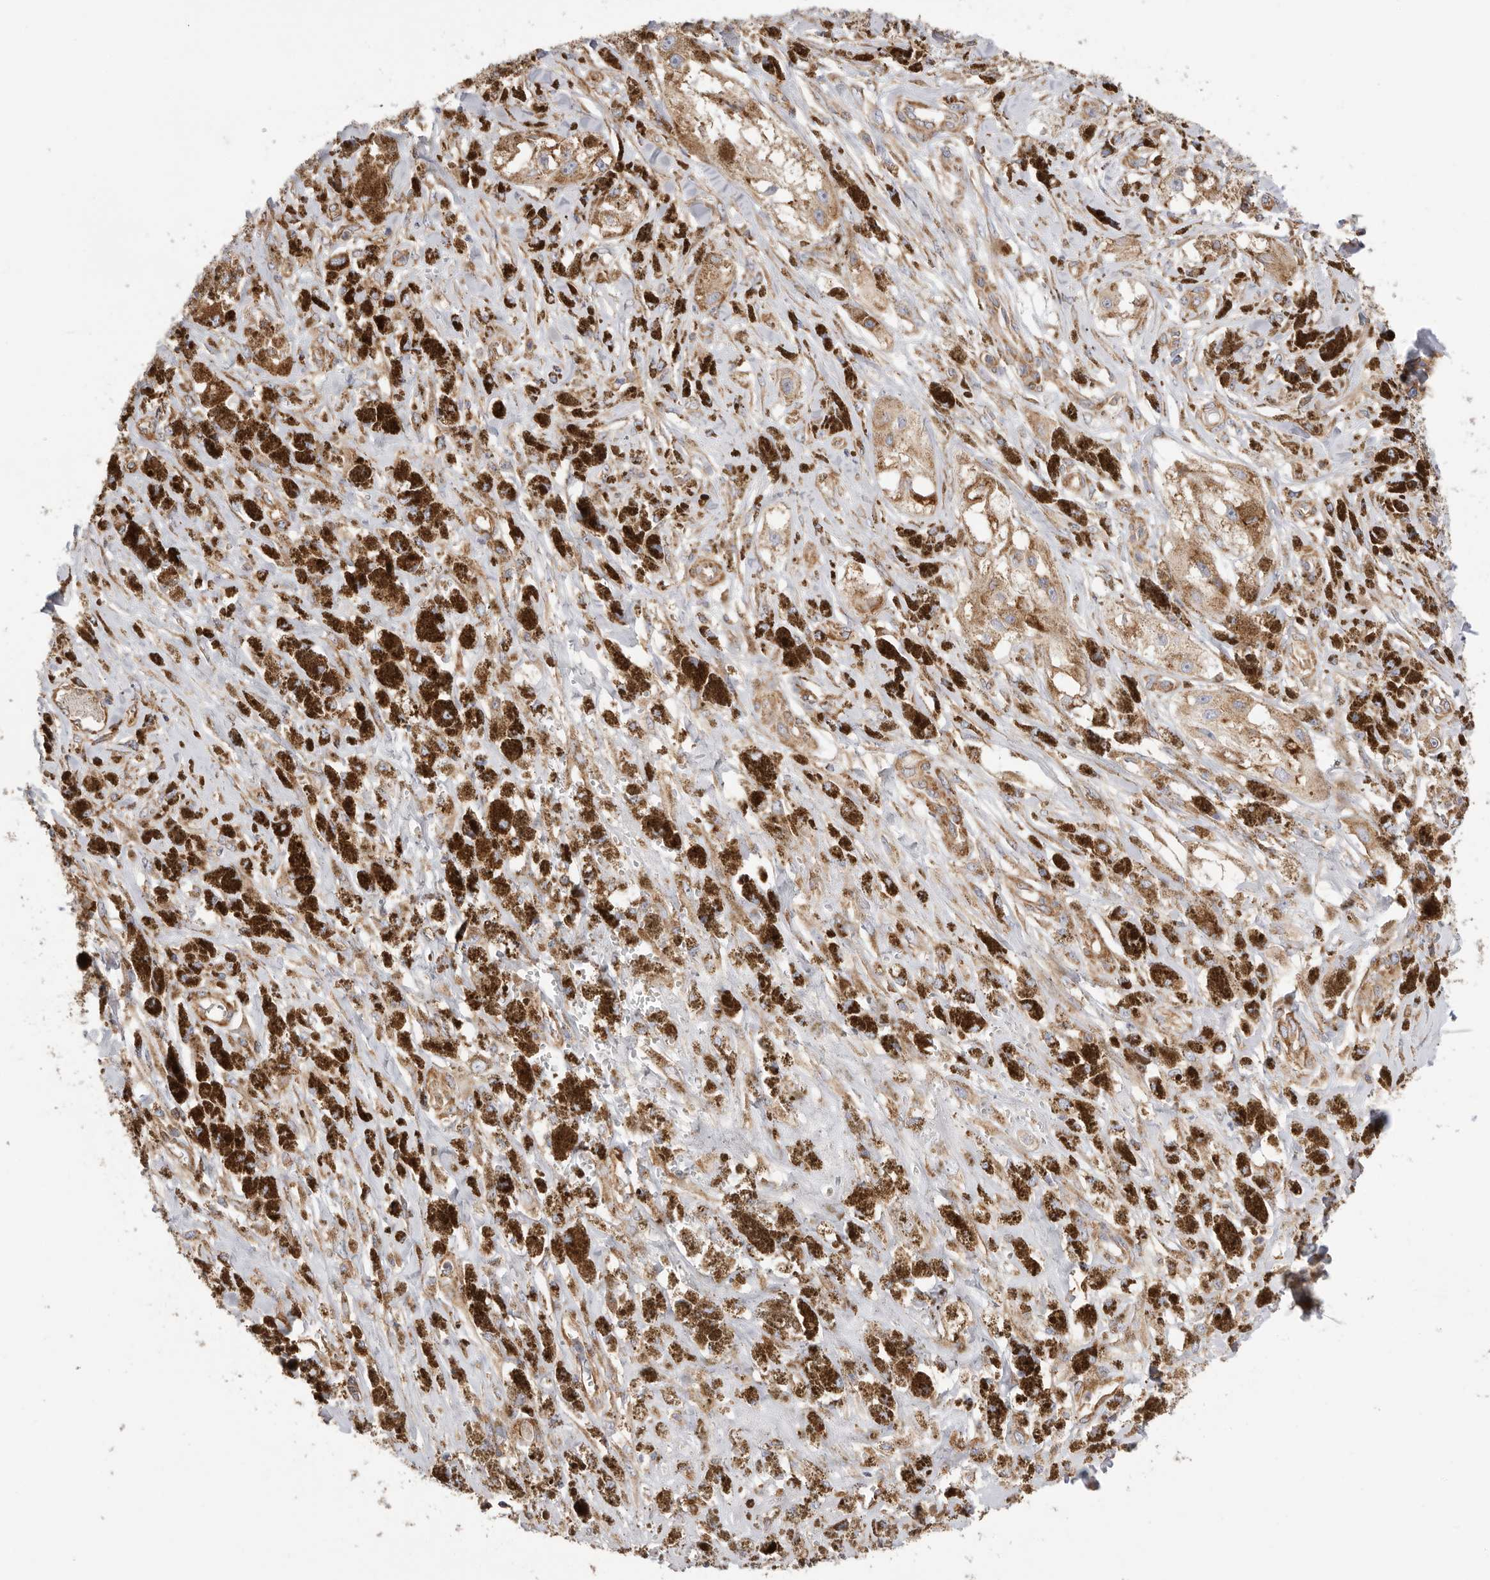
{"staining": {"intensity": "weak", "quantity": ">75%", "location": "cytoplasmic/membranous"}, "tissue": "melanoma", "cell_type": "Tumor cells", "image_type": "cancer", "snomed": [{"axis": "morphology", "description": "Malignant melanoma, NOS"}, {"axis": "topography", "description": "Skin"}], "caption": "The histopathology image reveals immunohistochemical staining of malignant melanoma. There is weak cytoplasmic/membranous positivity is present in approximately >75% of tumor cells.", "gene": "SERBP1", "patient": {"sex": "male", "age": 88}}